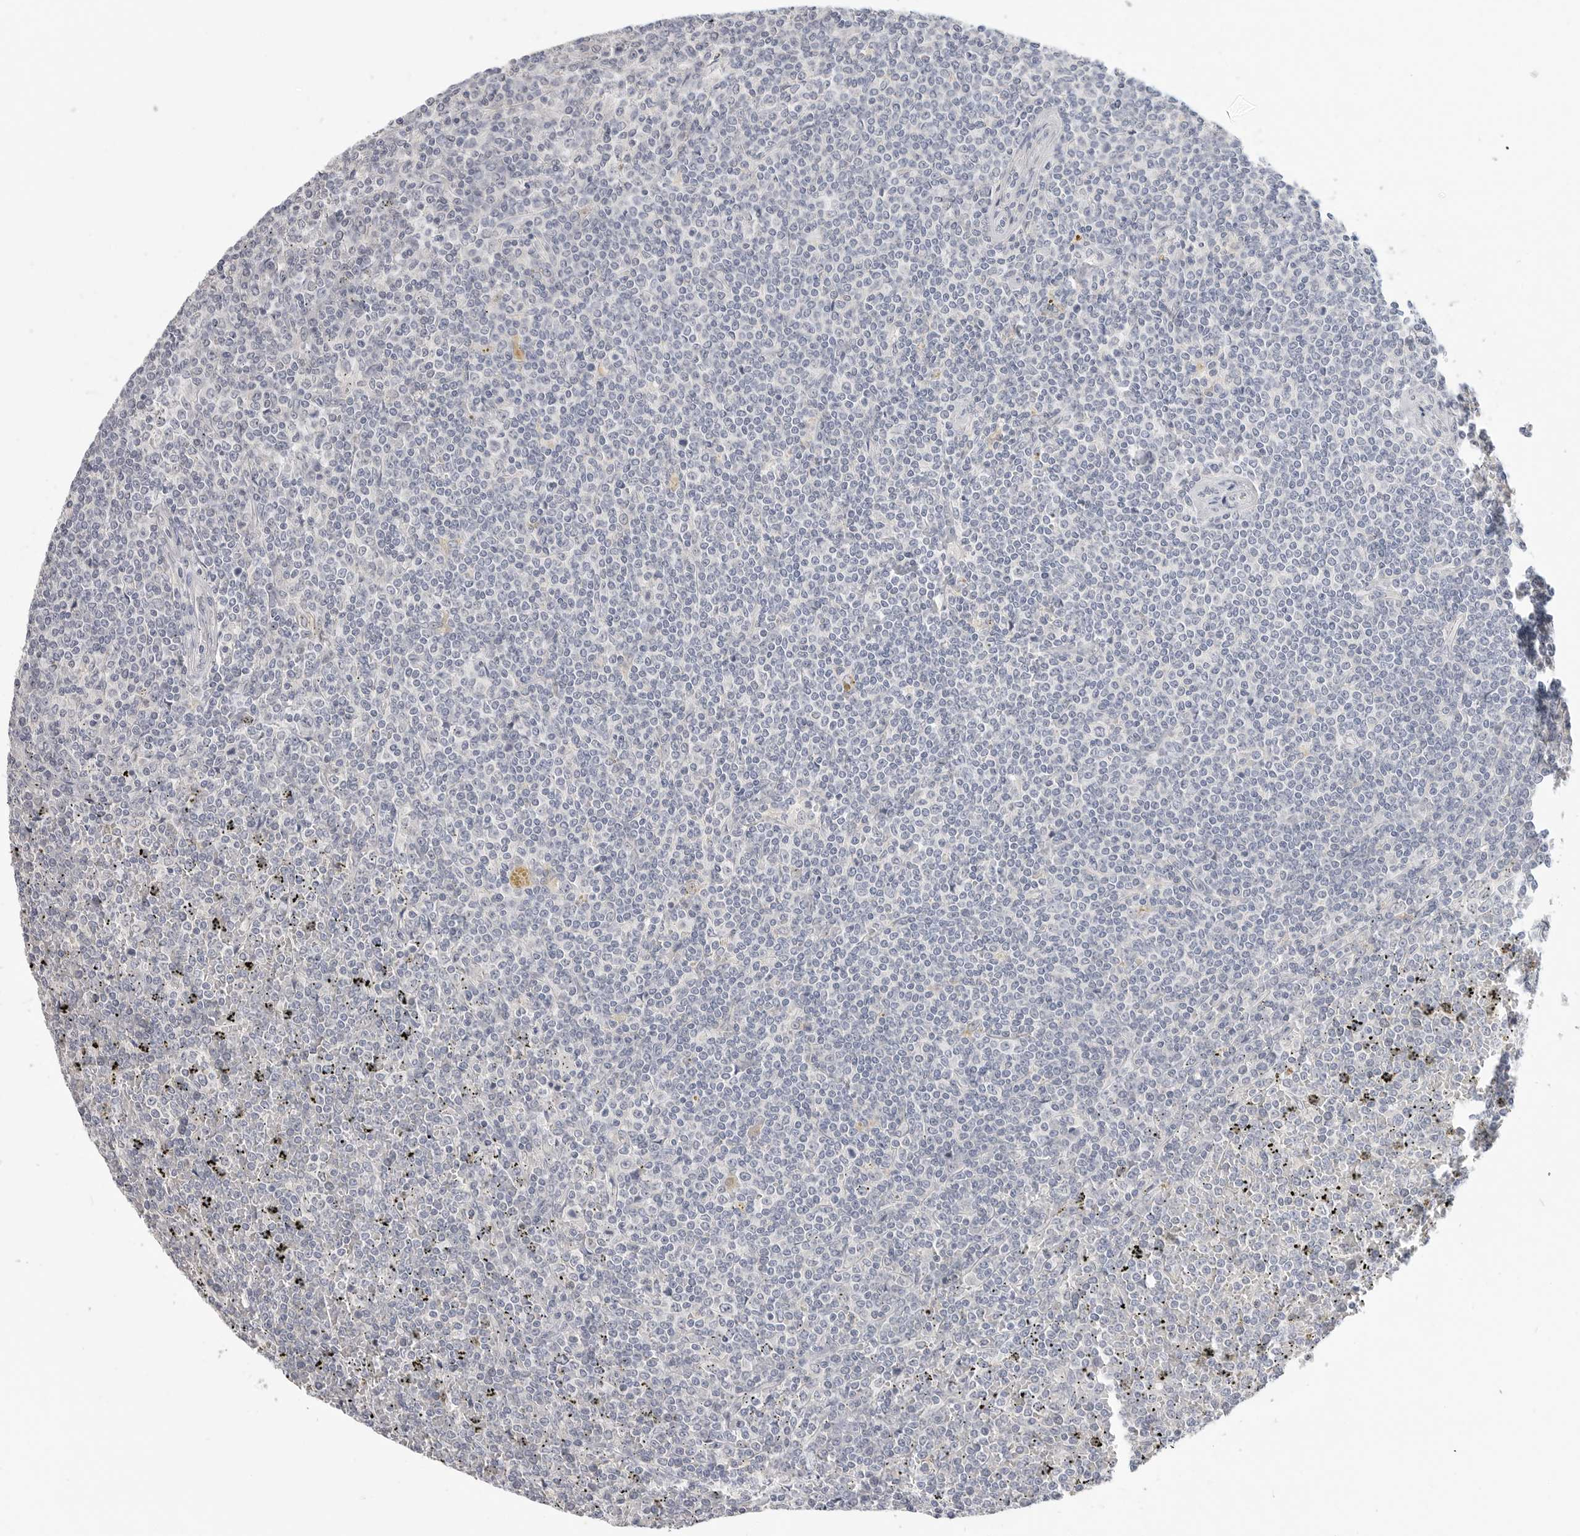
{"staining": {"intensity": "negative", "quantity": "none", "location": "none"}, "tissue": "lymphoma", "cell_type": "Tumor cells", "image_type": "cancer", "snomed": [{"axis": "morphology", "description": "Malignant lymphoma, non-Hodgkin's type, Low grade"}, {"axis": "topography", "description": "Spleen"}], "caption": "A micrograph of human malignant lymphoma, non-Hodgkin's type (low-grade) is negative for staining in tumor cells.", "gene": "FBN2", "patient": {"sex": "female", "age": 19}}